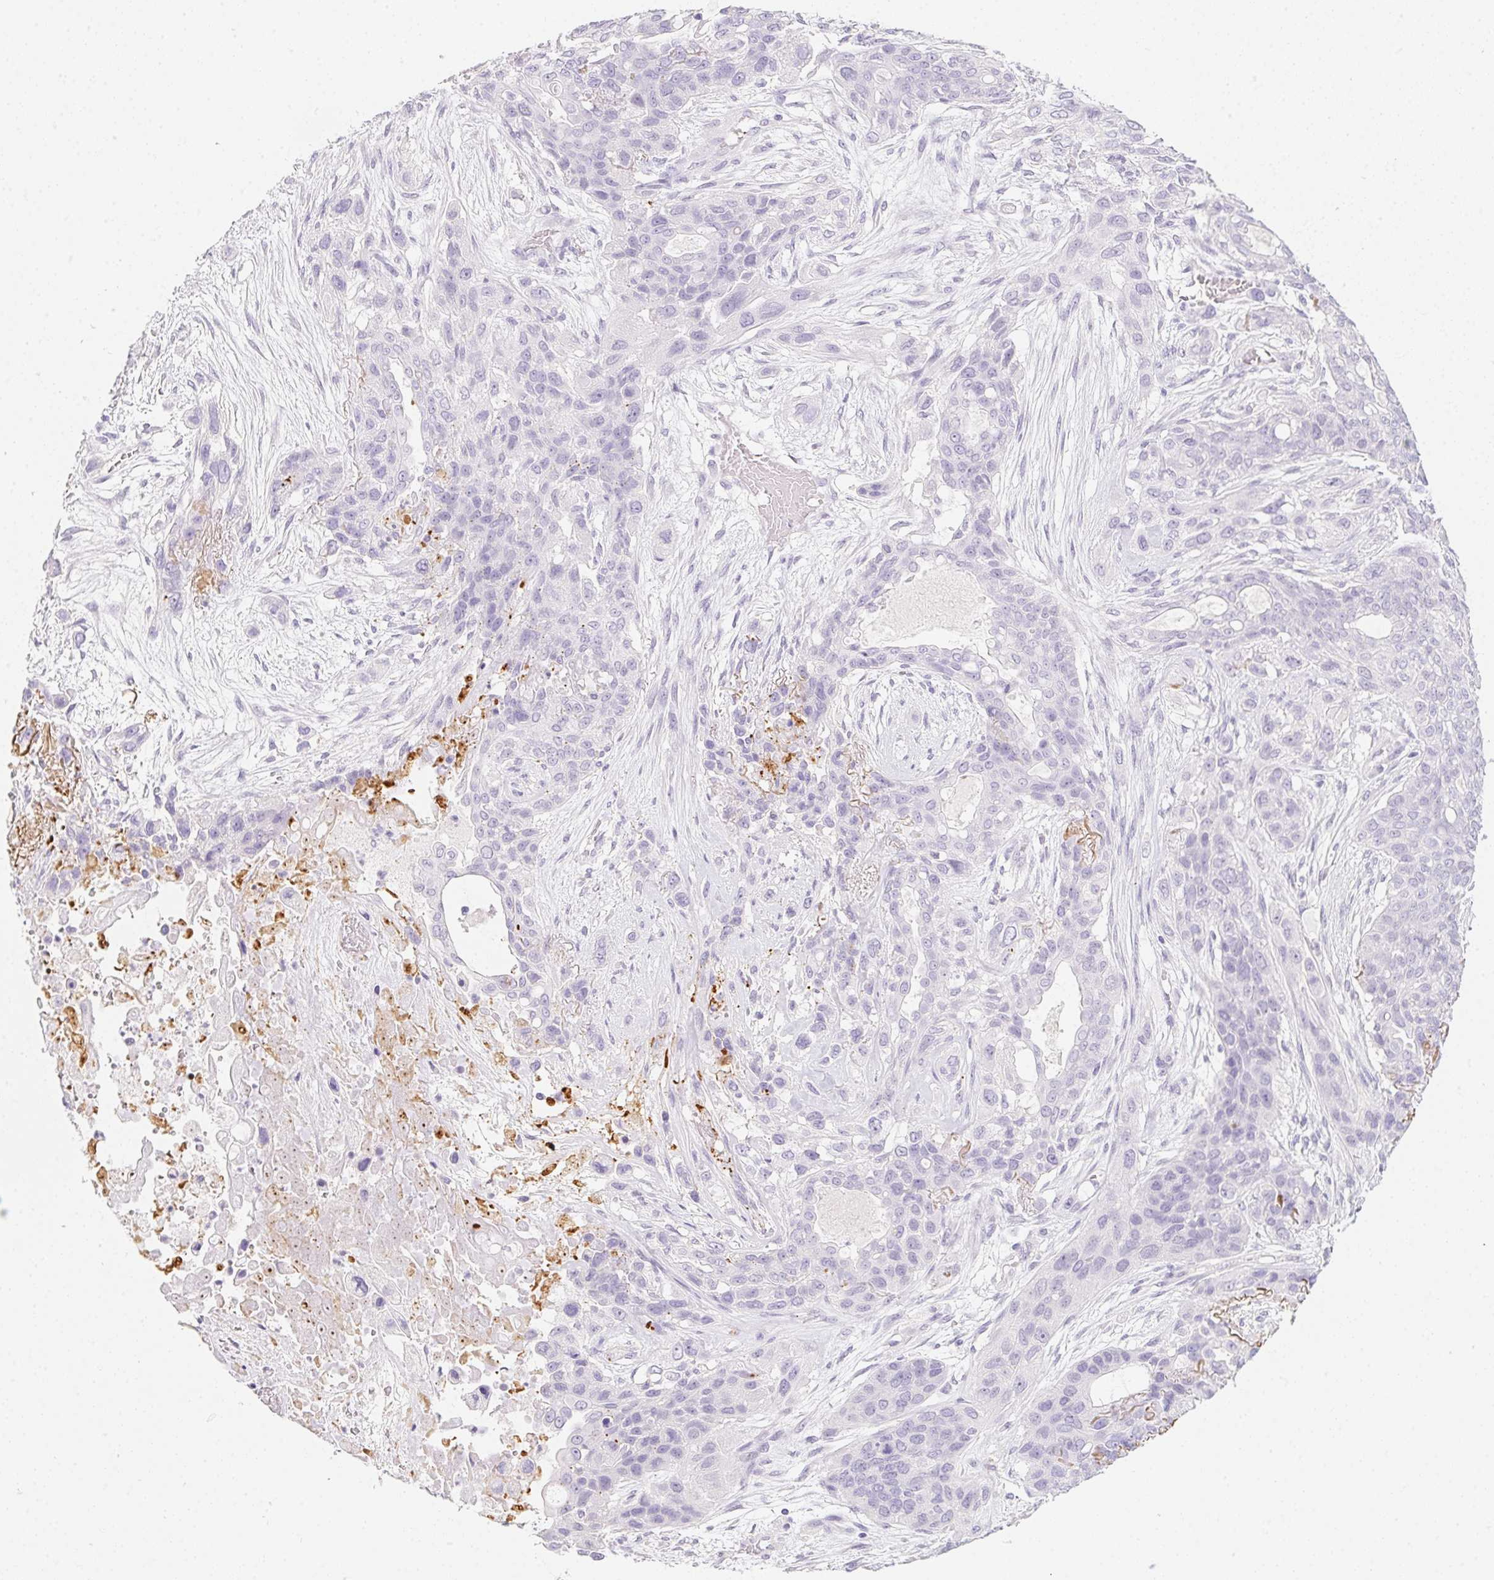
{"staining": {"intensity": "negative", "quantity": "none", "location": "none"}, "tissue": "lung cancer", "cell_type": "Tumor cells", "image_type": "cancer", "snomed": [{"axis": "morphology", "description": "Squamous cell carcinoma, NOS"}, {"axis": "topography", "description": "Lung"}], "caption": "A photomicrograph of human lung cancer (squamous cell carcinoma) is negative for staining in tumor cells. Nuclei are stained in blue.", "gene": "MYL4", "patient": {"sex": "female", "age": 70}}